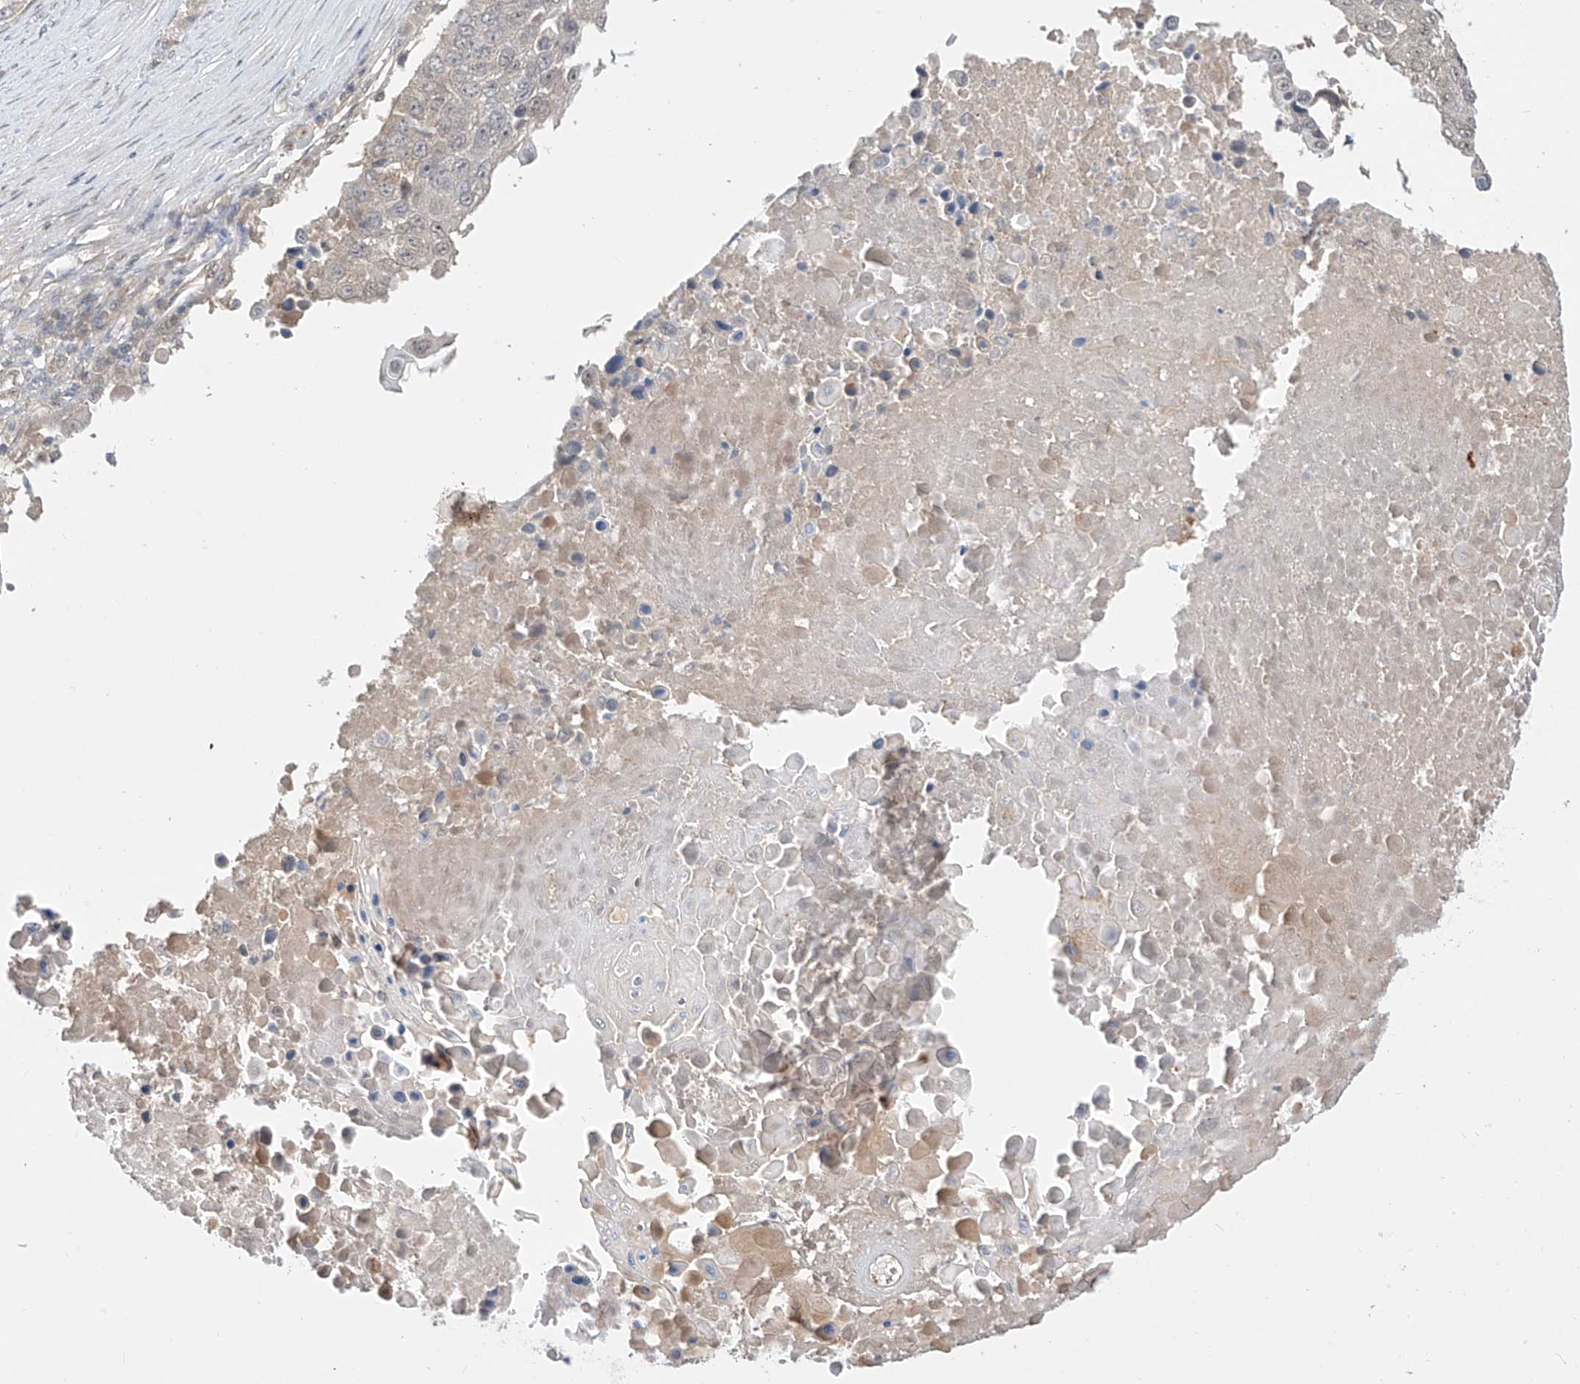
{"staining": {"intensity": "negative", "quantity": "none", "location": "none"}, "tissue": "lung cancer", "cell_type": "Tumor cells", "image_type": "cancer", "snomed": [{"axis": "morphology", "description": "Squamous cell carcinoma, NOS"}, {"axis": "topography", "description": "Lung"}], "caption": "Protein analysis of lung cancer demonstrates no significant expression in tumor cells.", "gene": "MRTFA", "patient": {"sex": "male", "age": 66}}